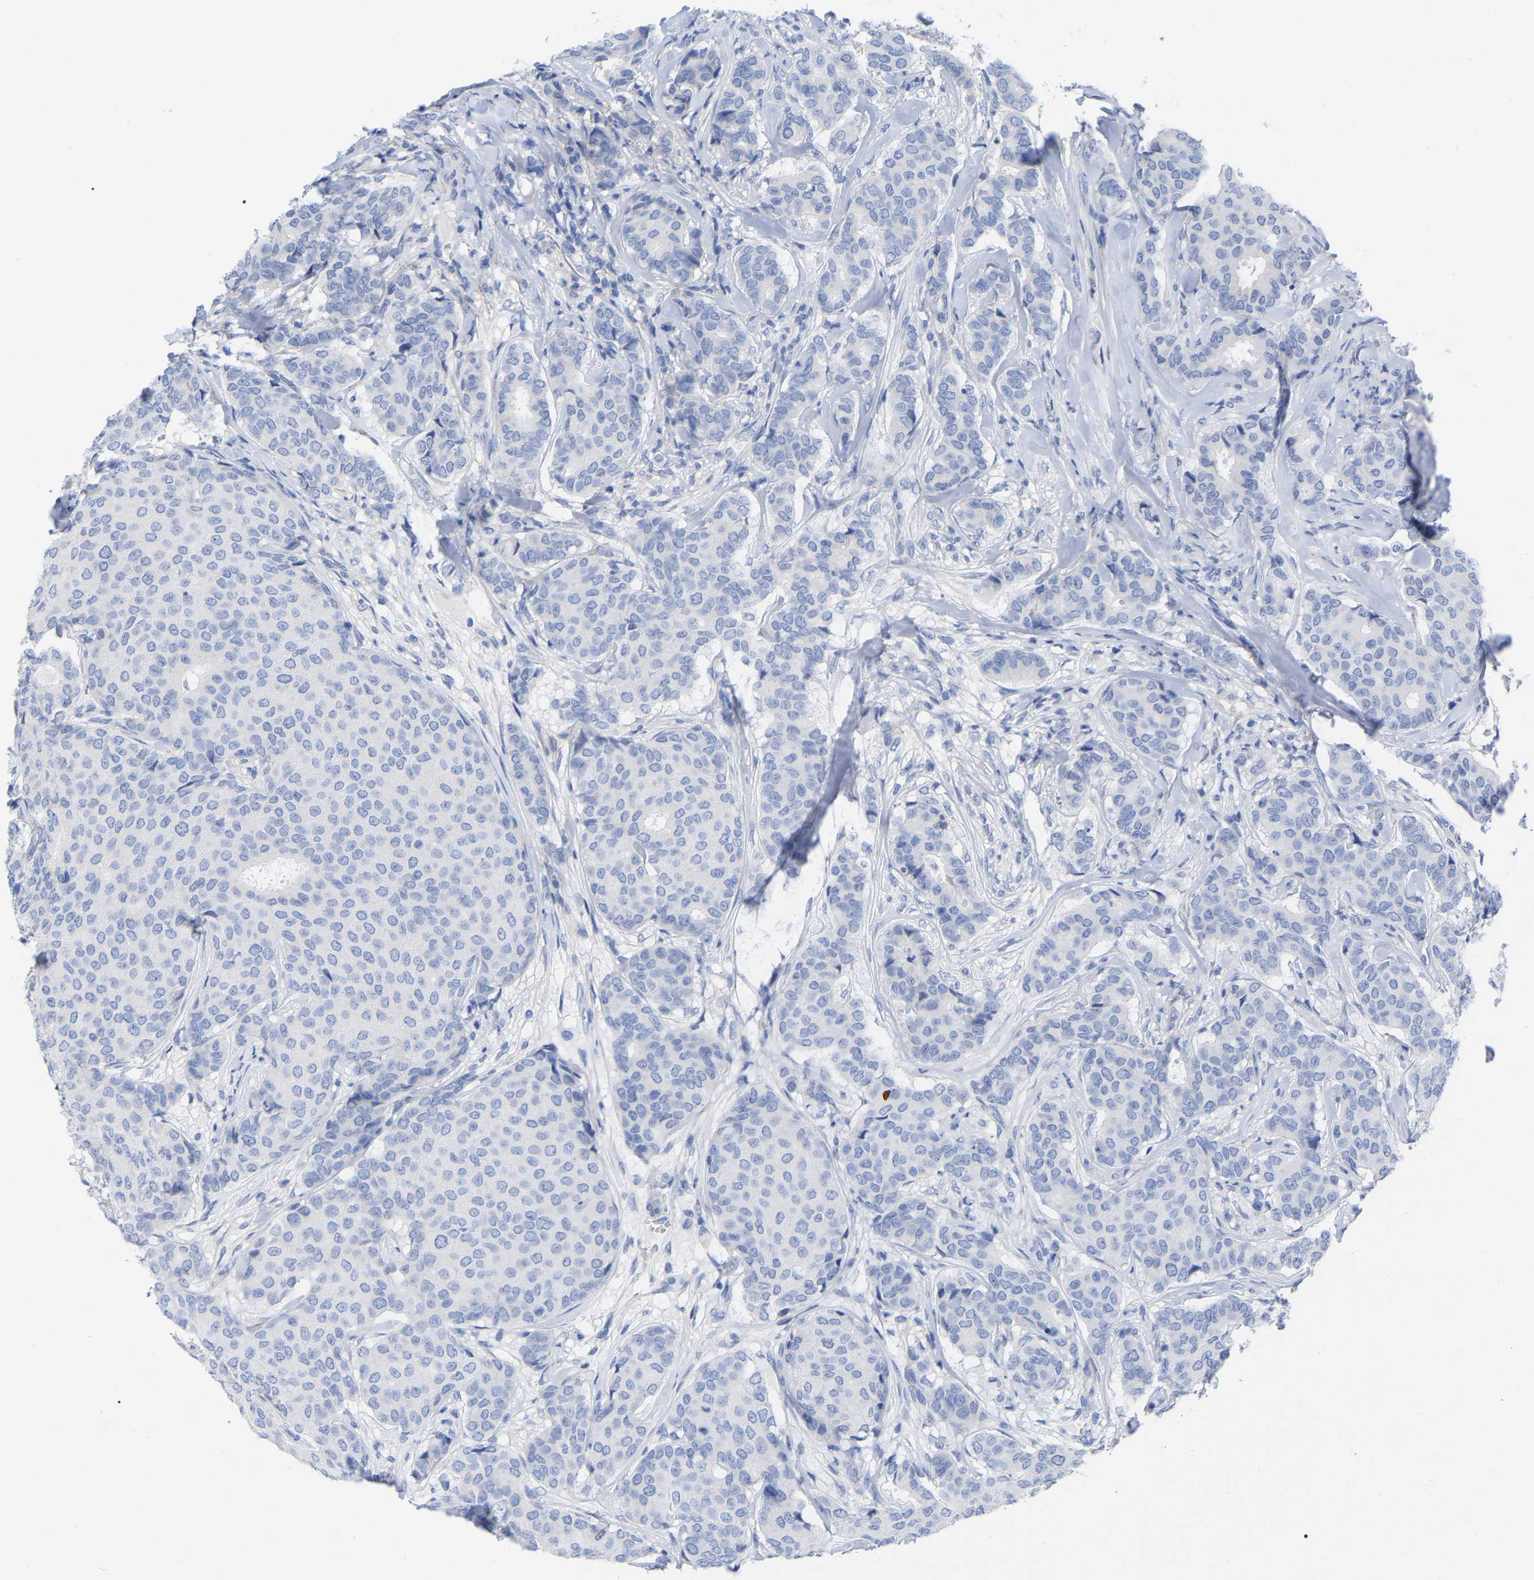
{"staining": {"intensity": "negative", "quantity": "none", "location": "none"}, "tissue": "breast cancer", "cell_type": "Tumor cells", "image_type": "cancer", "snomed": [{"axis": "morphology", "description": "Duct carcinoma"}, {"axis": "topography", "description": "Breast"}], "caption": "A micrograph of human infiltrating ductal carcinoma (breast) is negative for staining in tumor cells. (DAB immunohistochemistry, high magnification).", "gene": "HAPLN1", "patient": {"sex": "female", "age": 75}}